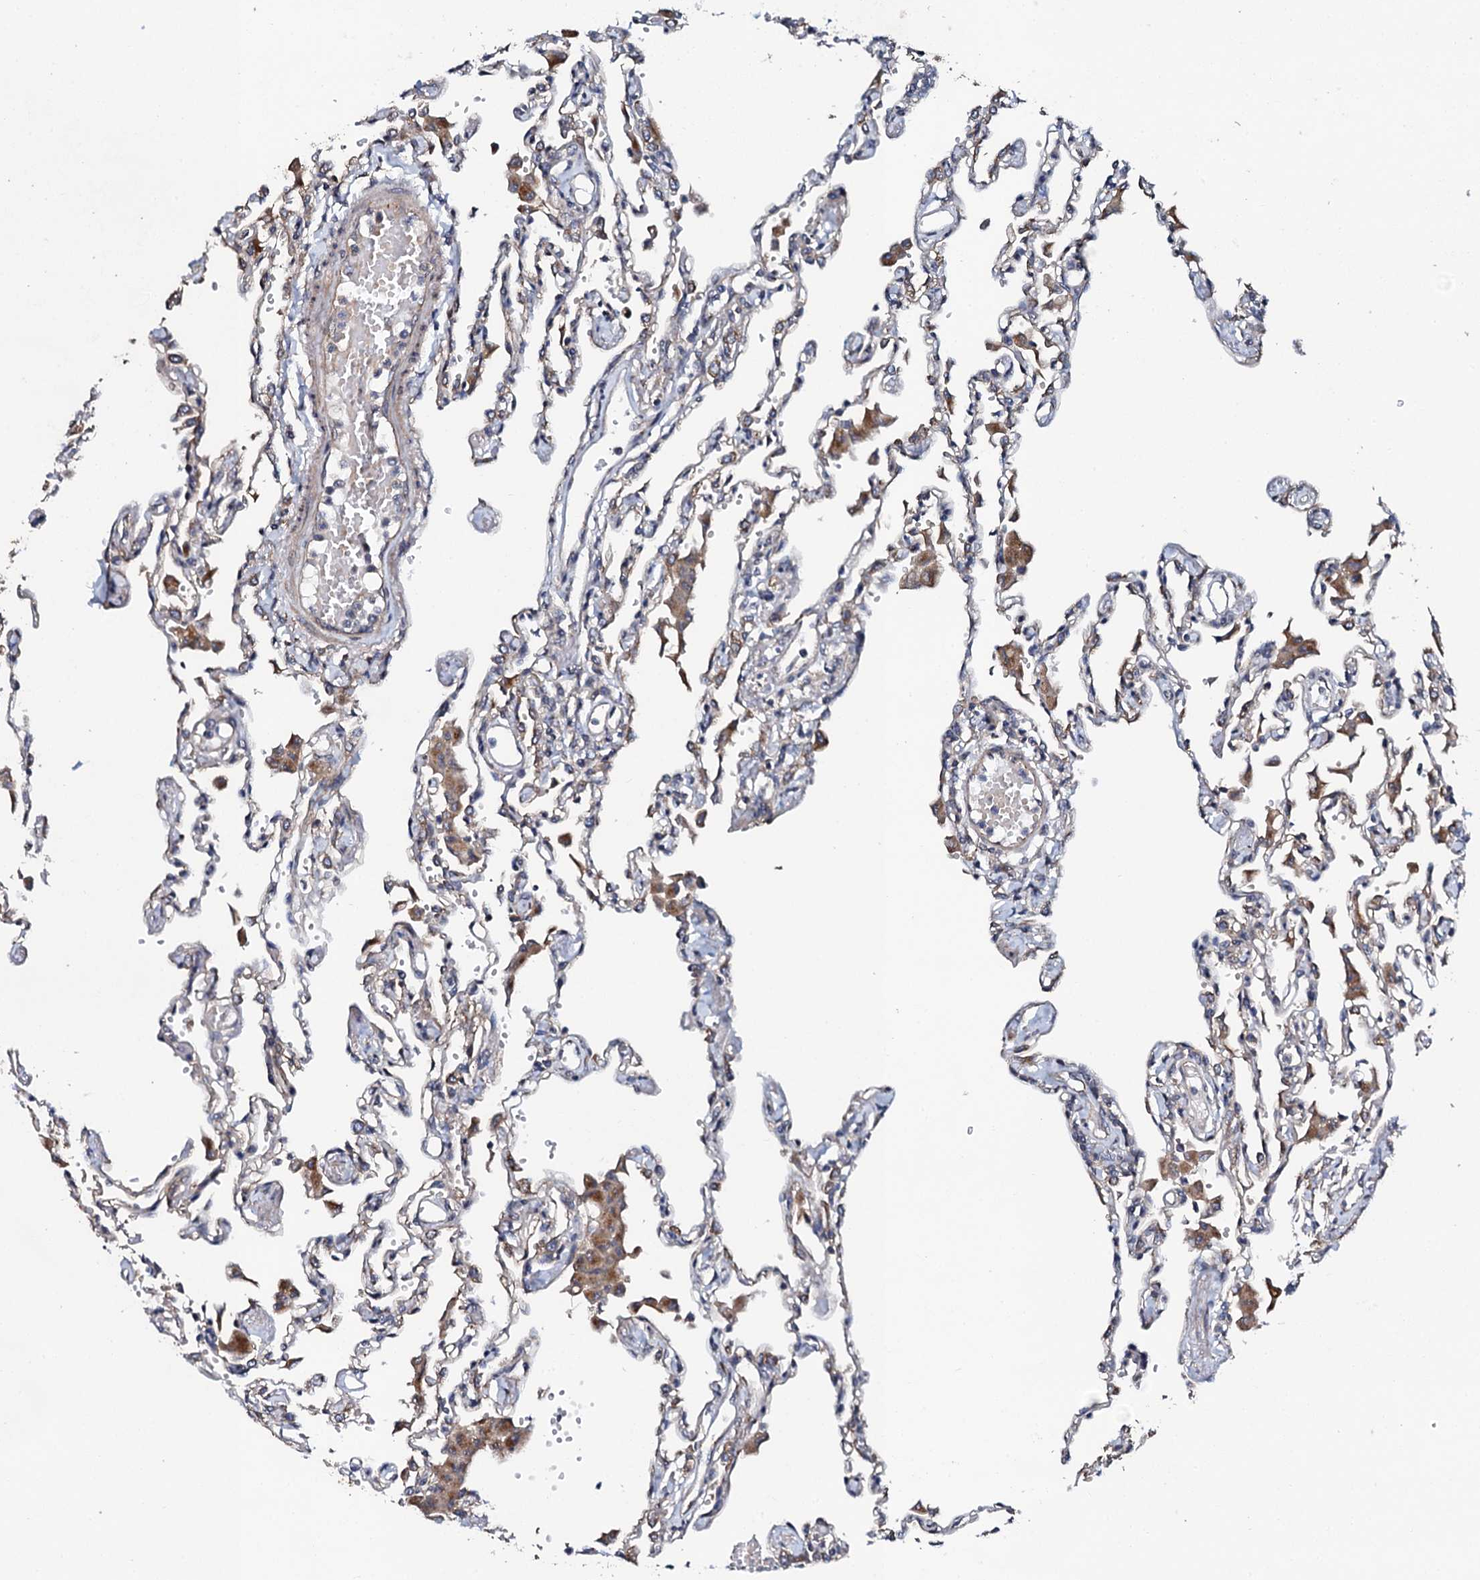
{"staining": {"intensity": "negative", "quantity": "none", "location": "none"}, "tissue": "lung", "cell_type": "Alveolar cells", "image_type": "normal", "snomed": [{"axis": "morphology", "description": "Normal tissue, NOS"}, {"axis": "topography", "description": "Bronchus"}, {"axis": "topography", "description": "Lung"}], "caption": "IHC photomicrograph of benign lung stained for a protein (brown), which reveals no positivity in alveolar cells.", "gene": "GLCE", "patient": {"sex": "female", "age": 49}}